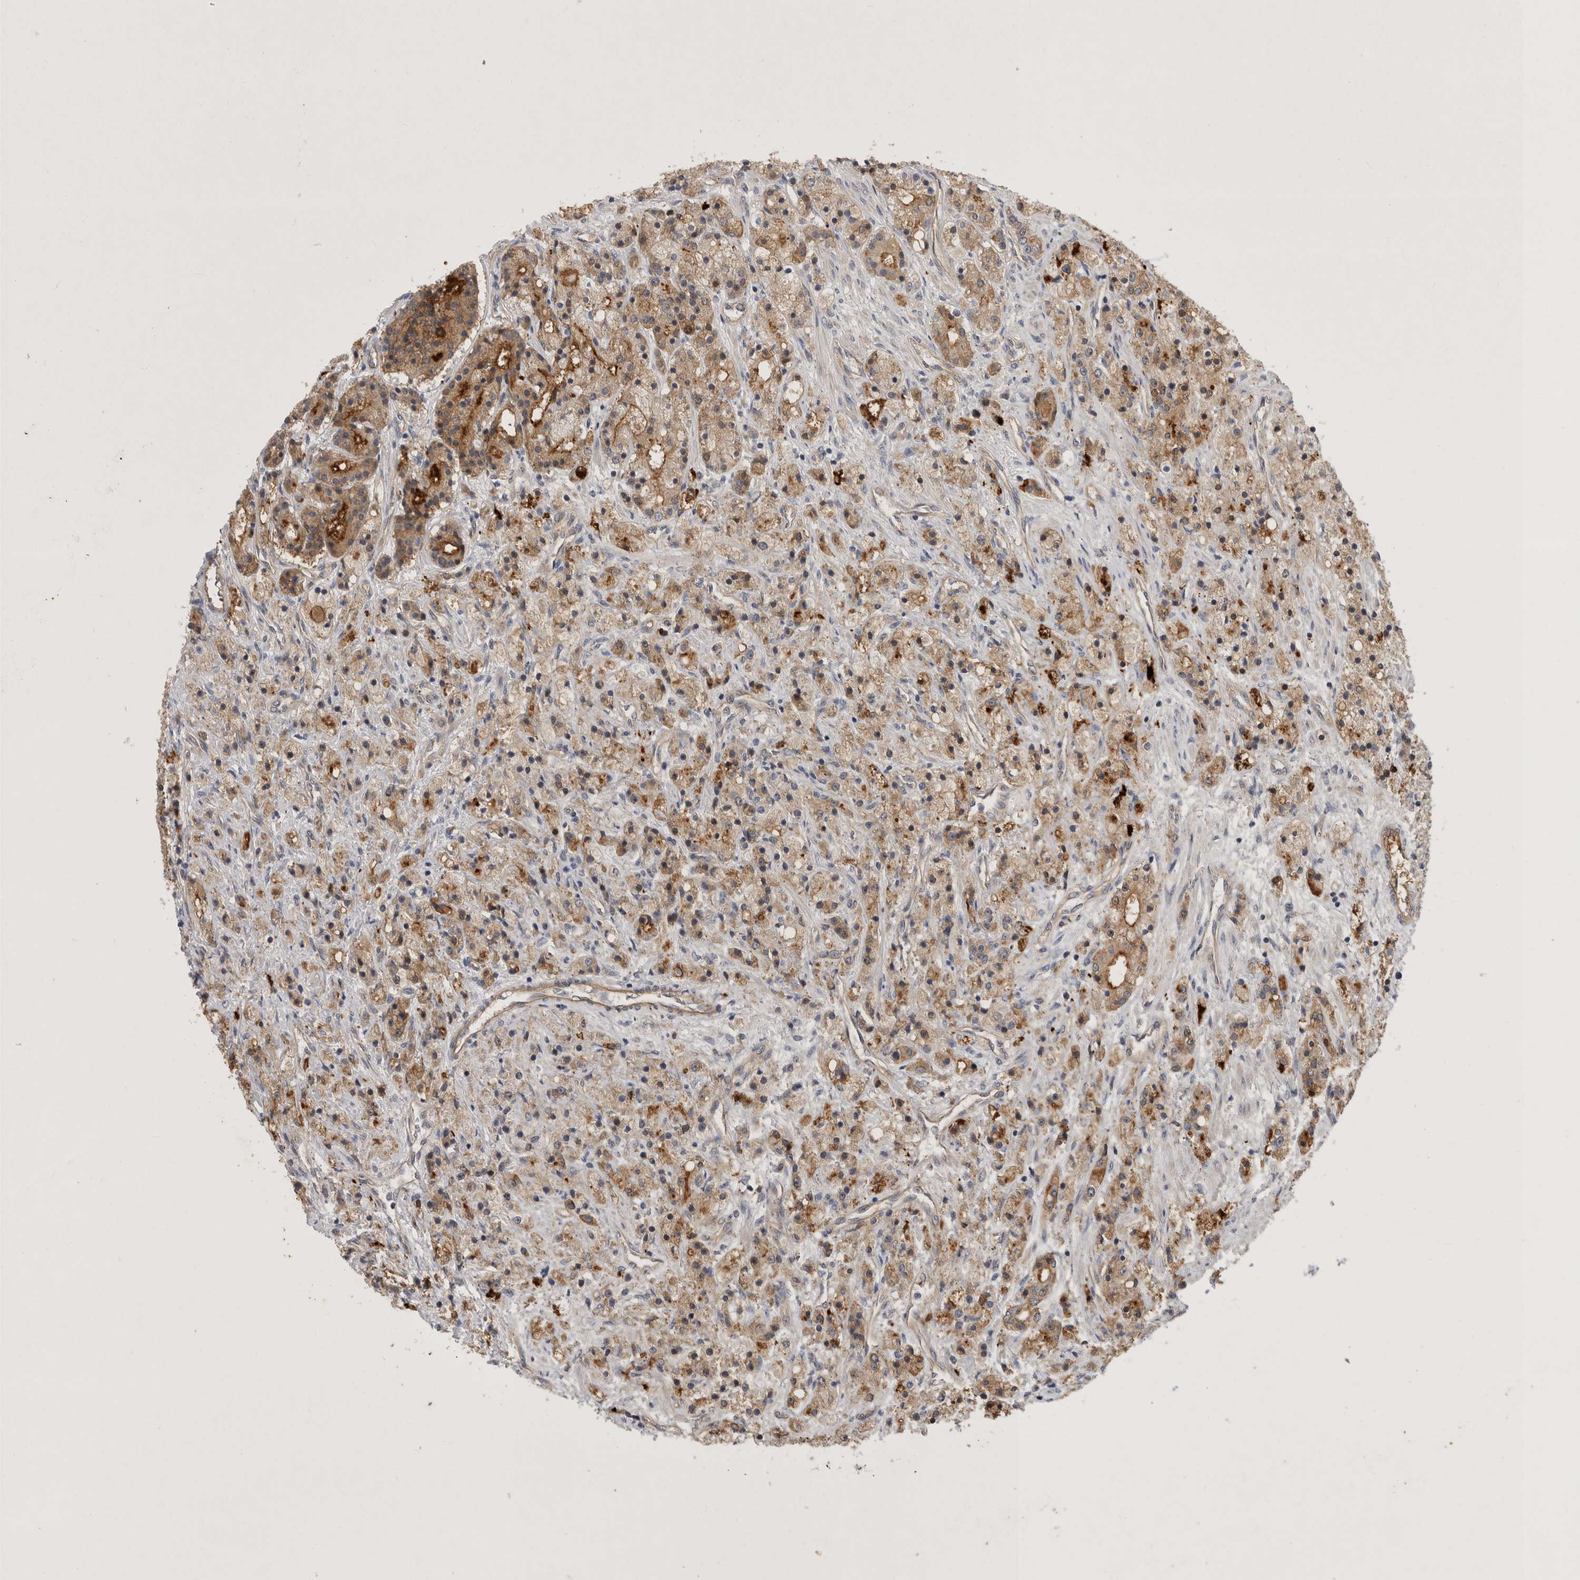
{"staining": {"intensity": "moderate", "quantity": ">75%", "location": "cytoplasmic/membranous"}, "tissue": "prostate cancer", "cell_type": "Tumor cells", "image_type": "cancer", "snomed": [{"axis": "morphology", "description": "Adenocarcinoma, High grade"}, {"axis": "topography", "description": "Prostate"}], "caption": "A medium amount of moderate cytoplasmic/membranous expression is identified in approximately >75% of tumor cells in prostate cancer (adenocarcinoma (high-grade)) tissue.", "gene": "MLPH", "patient": {"sex": "male", "age": 60}}